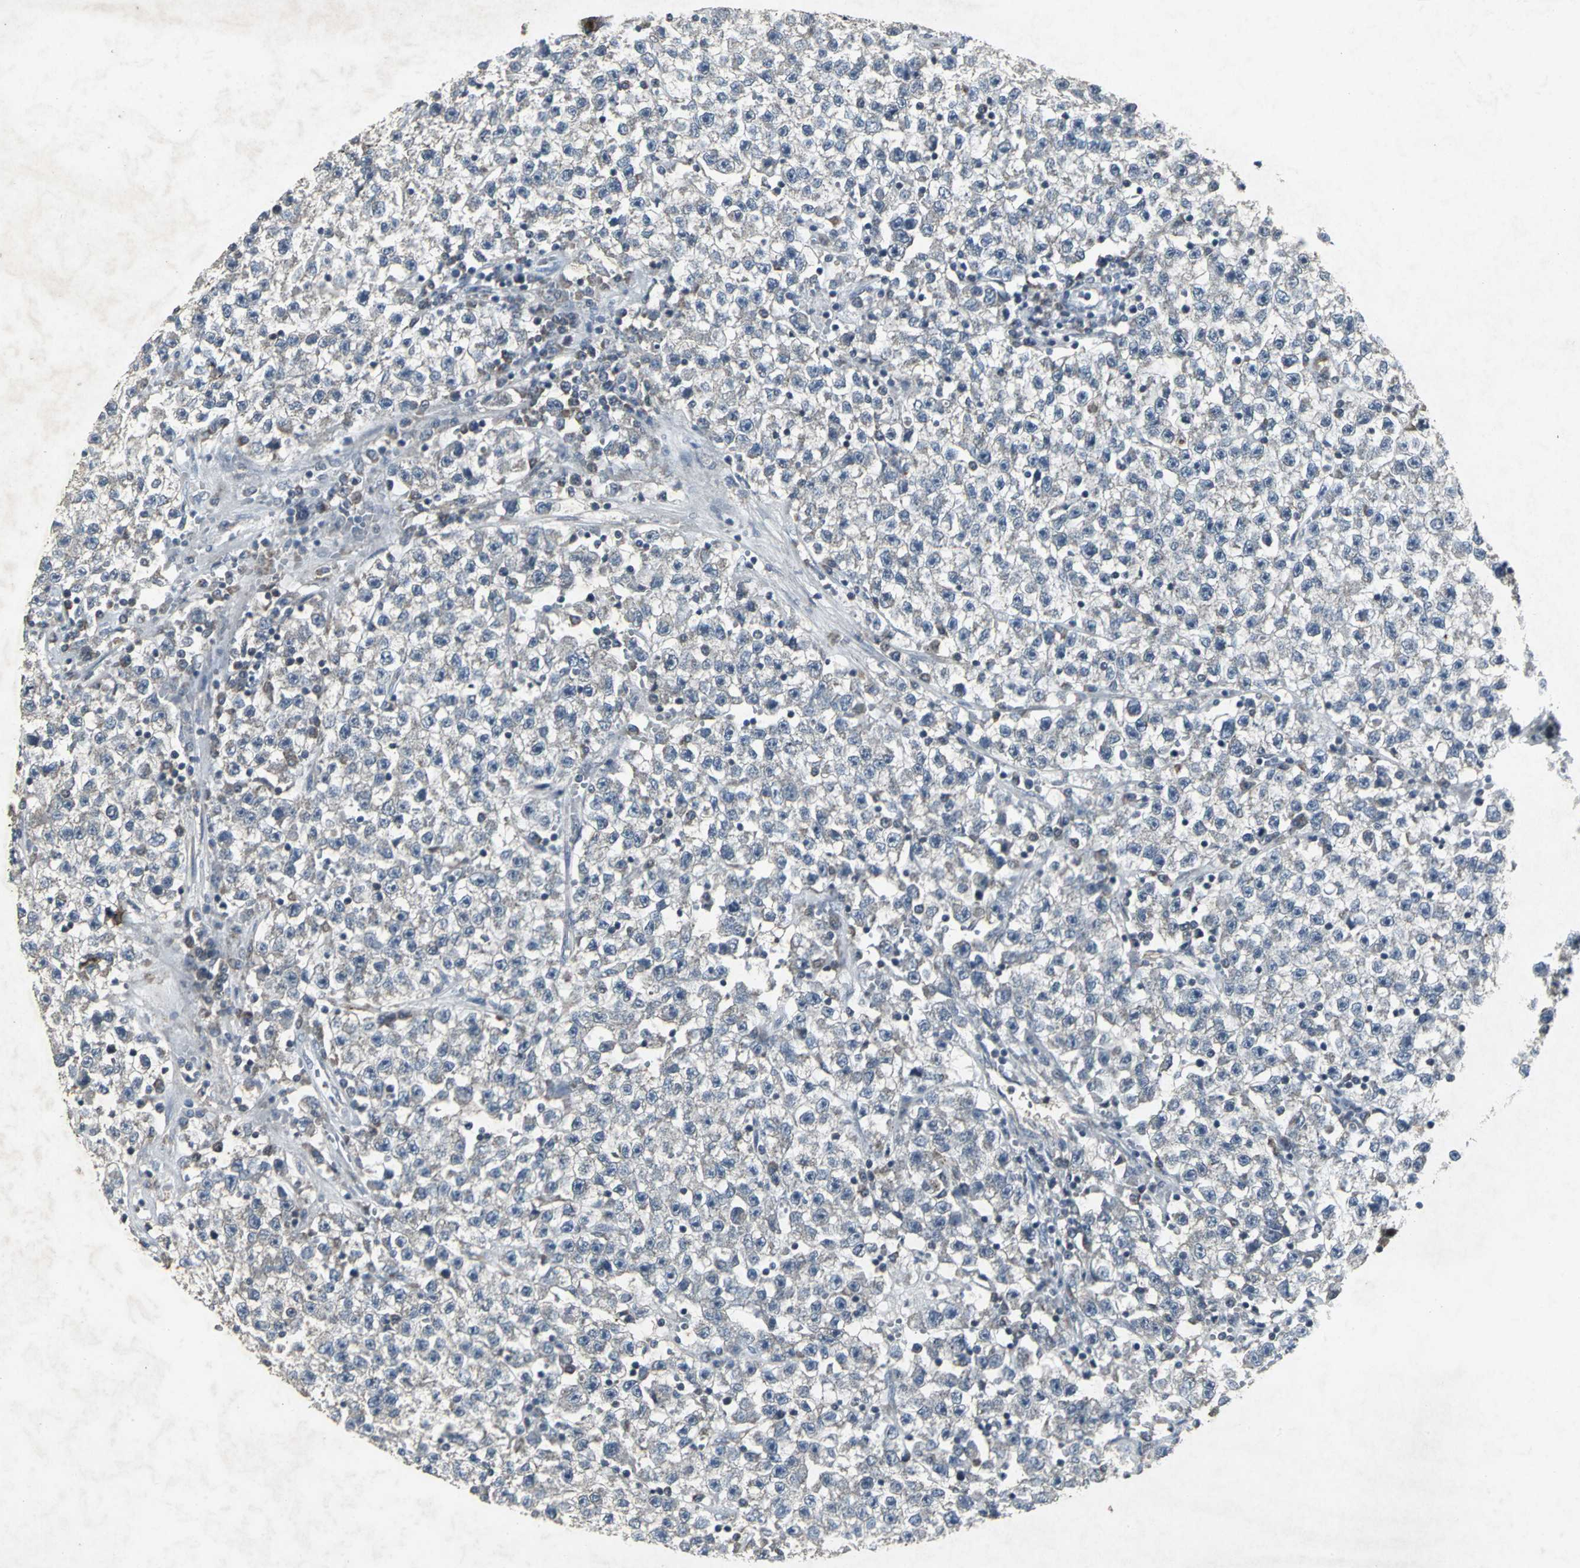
{"staining": {"intensity": "negative", "quantity": "none", "location": "none"}, "tissue": "testis cancer", "cell_type": "Tumor cells", "image_type": "cancer", "snomed": [{"axis": "morphology", "description": "Seminoma, NOS"}, {"axis": "topography", "description": "Testis"}], "caption": "Tumor cells are negative for protein expression in human testis cancer.", "gene": "BMP4", "patient": {"sex": "male", "age": 22}}